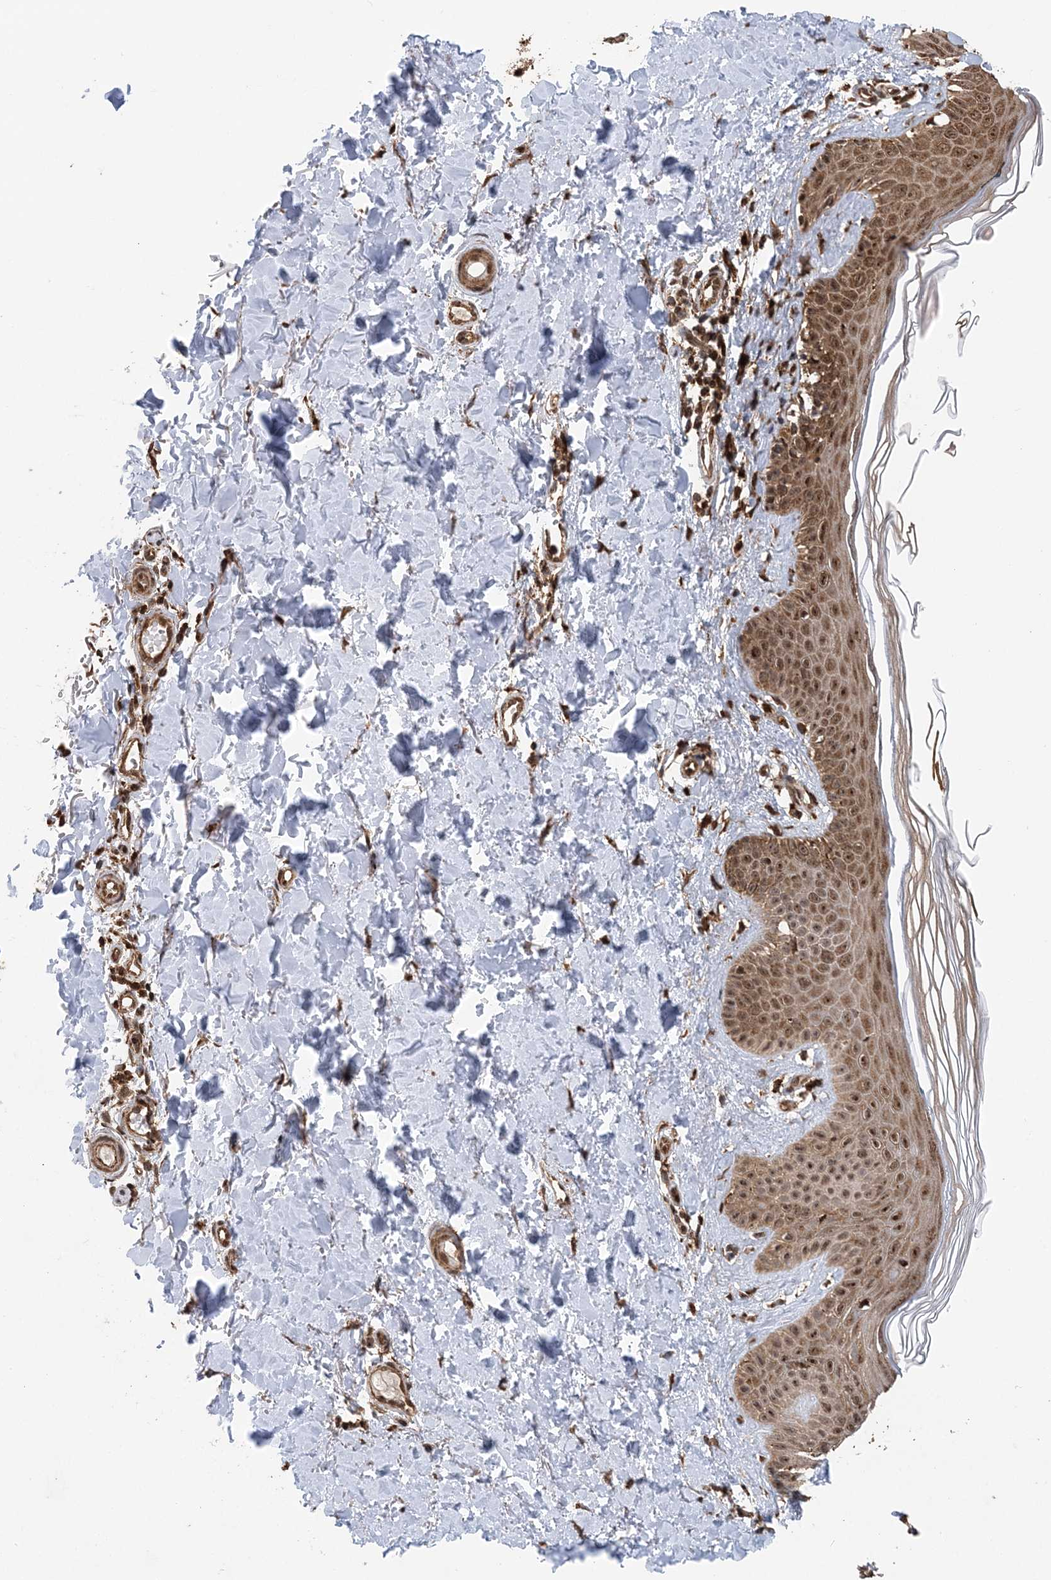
{"staining": {"intensity": "strong", "quantity": ">75%", "location": "cytoplasmic/membranous"}, "tissue": "skin", "cell_type": "Fibroblasts", "image_type": "normal", "snomed": [{"axis": "morphology", "description": "Normal tissue, NOS"}, {"axis": "topography", "description": "Skin"}], "caption": "Protein positivity by immunohistochemistry demonstrates strong cytoplasmic/membranous staining in approximately >75% of fibroblasts in unremarkable skin.", "gene": "PCBP1", "patient": {"sex": "male", "age": 52}}